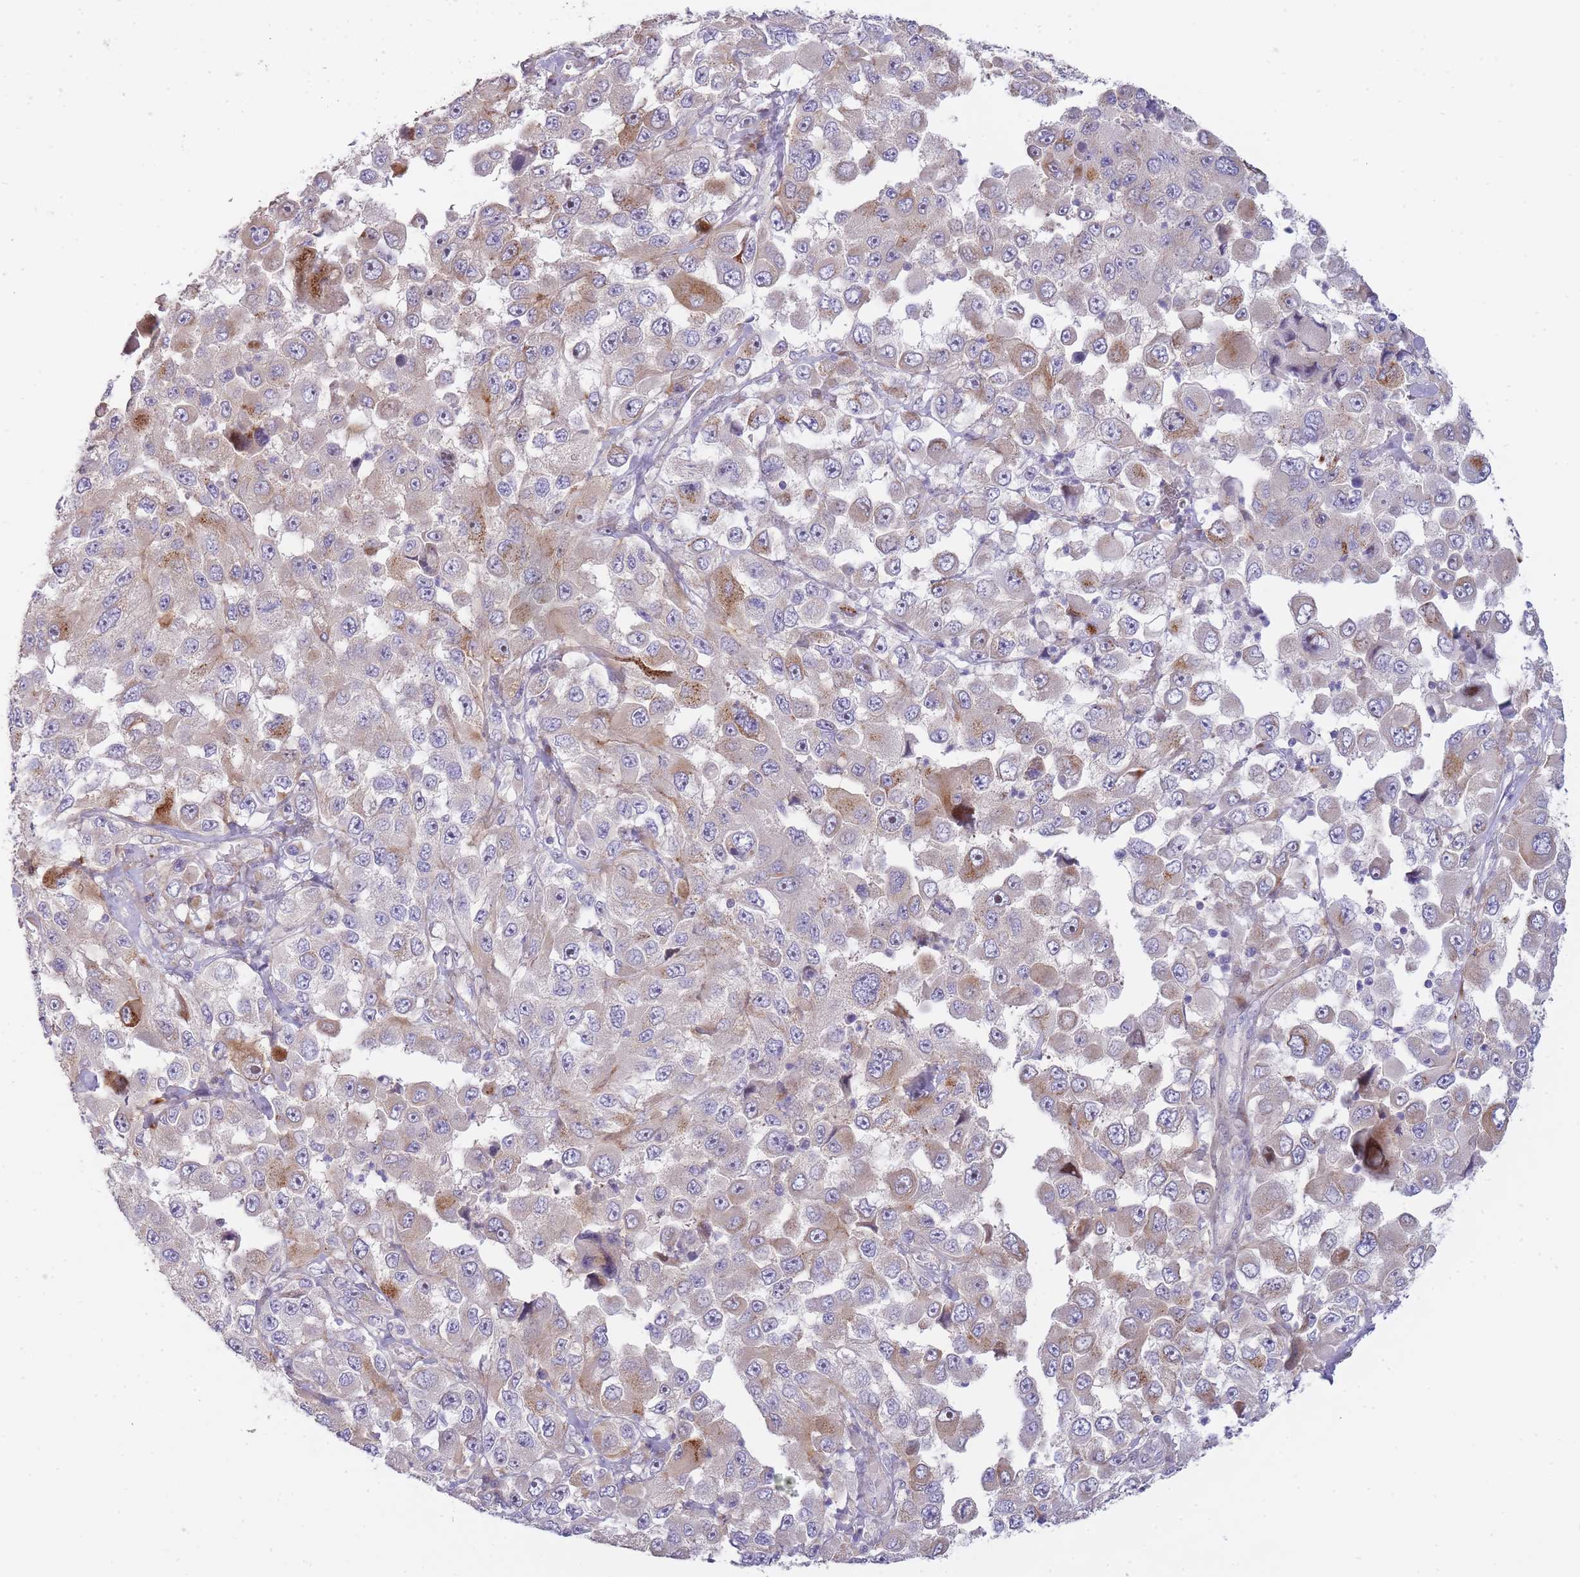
{"staining": {"intensity": "moderate", "quantity": "<25%", "location": "cytoplasmic/membranous"}, "tissue": "melanoma", "cell_type": "Tumor cells", "image_type": "cancer", "snomed": [{"axis": "morphology", "description": "Malignant melanoma, Metastatic site"}, {"axis": "topography", "description": "Lymph node"}], "caption": "There is low levels of moderate cytoplasmic/membranous positivity in tumor cells of malignant melanoma (metastatic site), as demonstrated by immunohistochemical staining (brown color).", "gene": "ATP5MC2", "patient": {"sex": "male", "age": 62}}